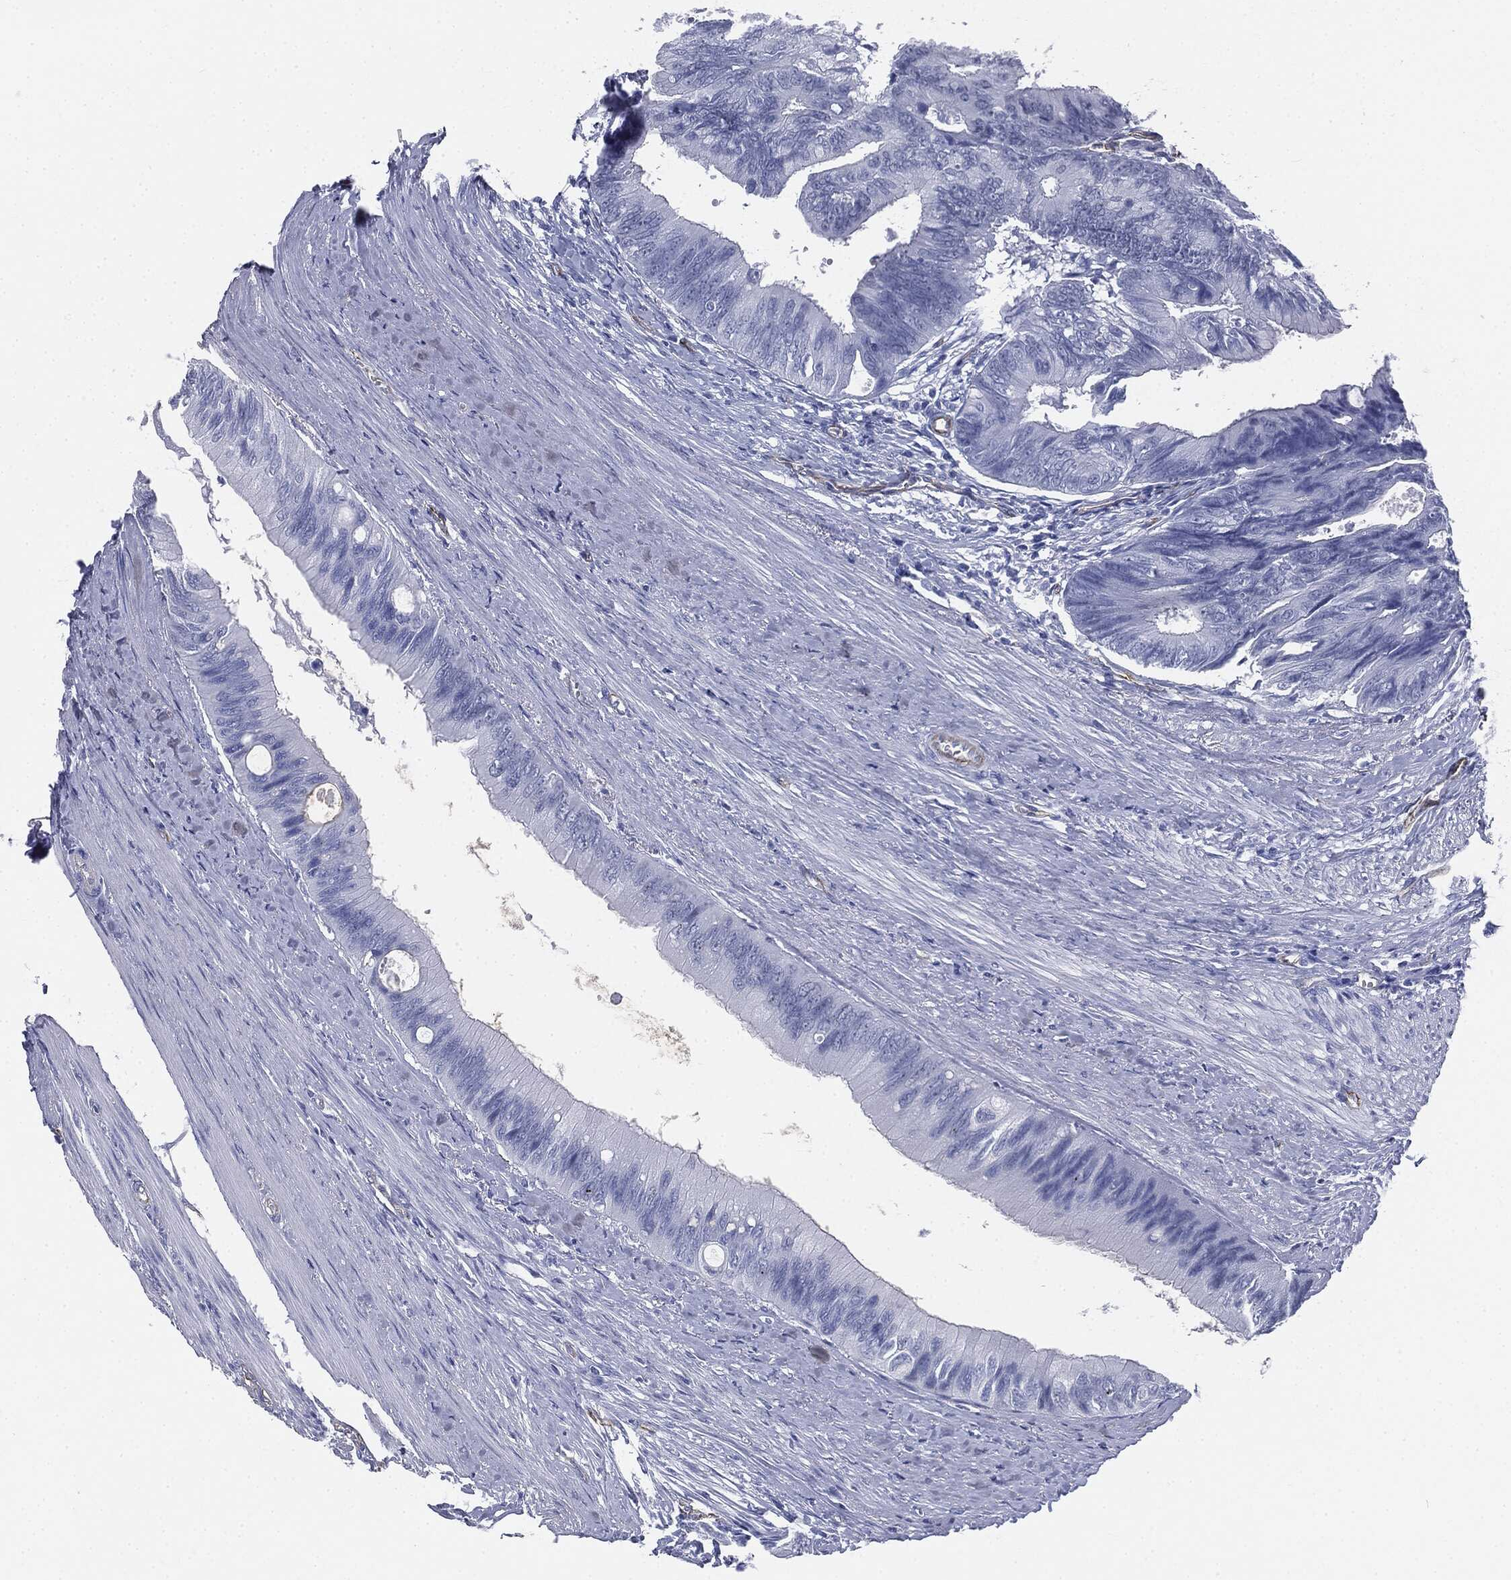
{"staining": {"intensity": "negative", "quantity": "none", "location": "none"}, "tissue": "colorectal cancer", "cell_type": "Tumor cells", "image_type": "cancer", "snomed": [{"axis": "morphology", "description": "Normal tissue, NOS"}, {"axis": "morphology", "description": "Adenocarcinoma, NOS"}, {"axis": "topography", "description": "Colon"}], "caption": "IHC photomicrograph of neoplastic tissue: colorectal adenocarcinoma stained with DAB displays no significant protein staining in tumor cells.", "gene": "MUC5AC", "patient": {"sex": "male", "age": 65}}